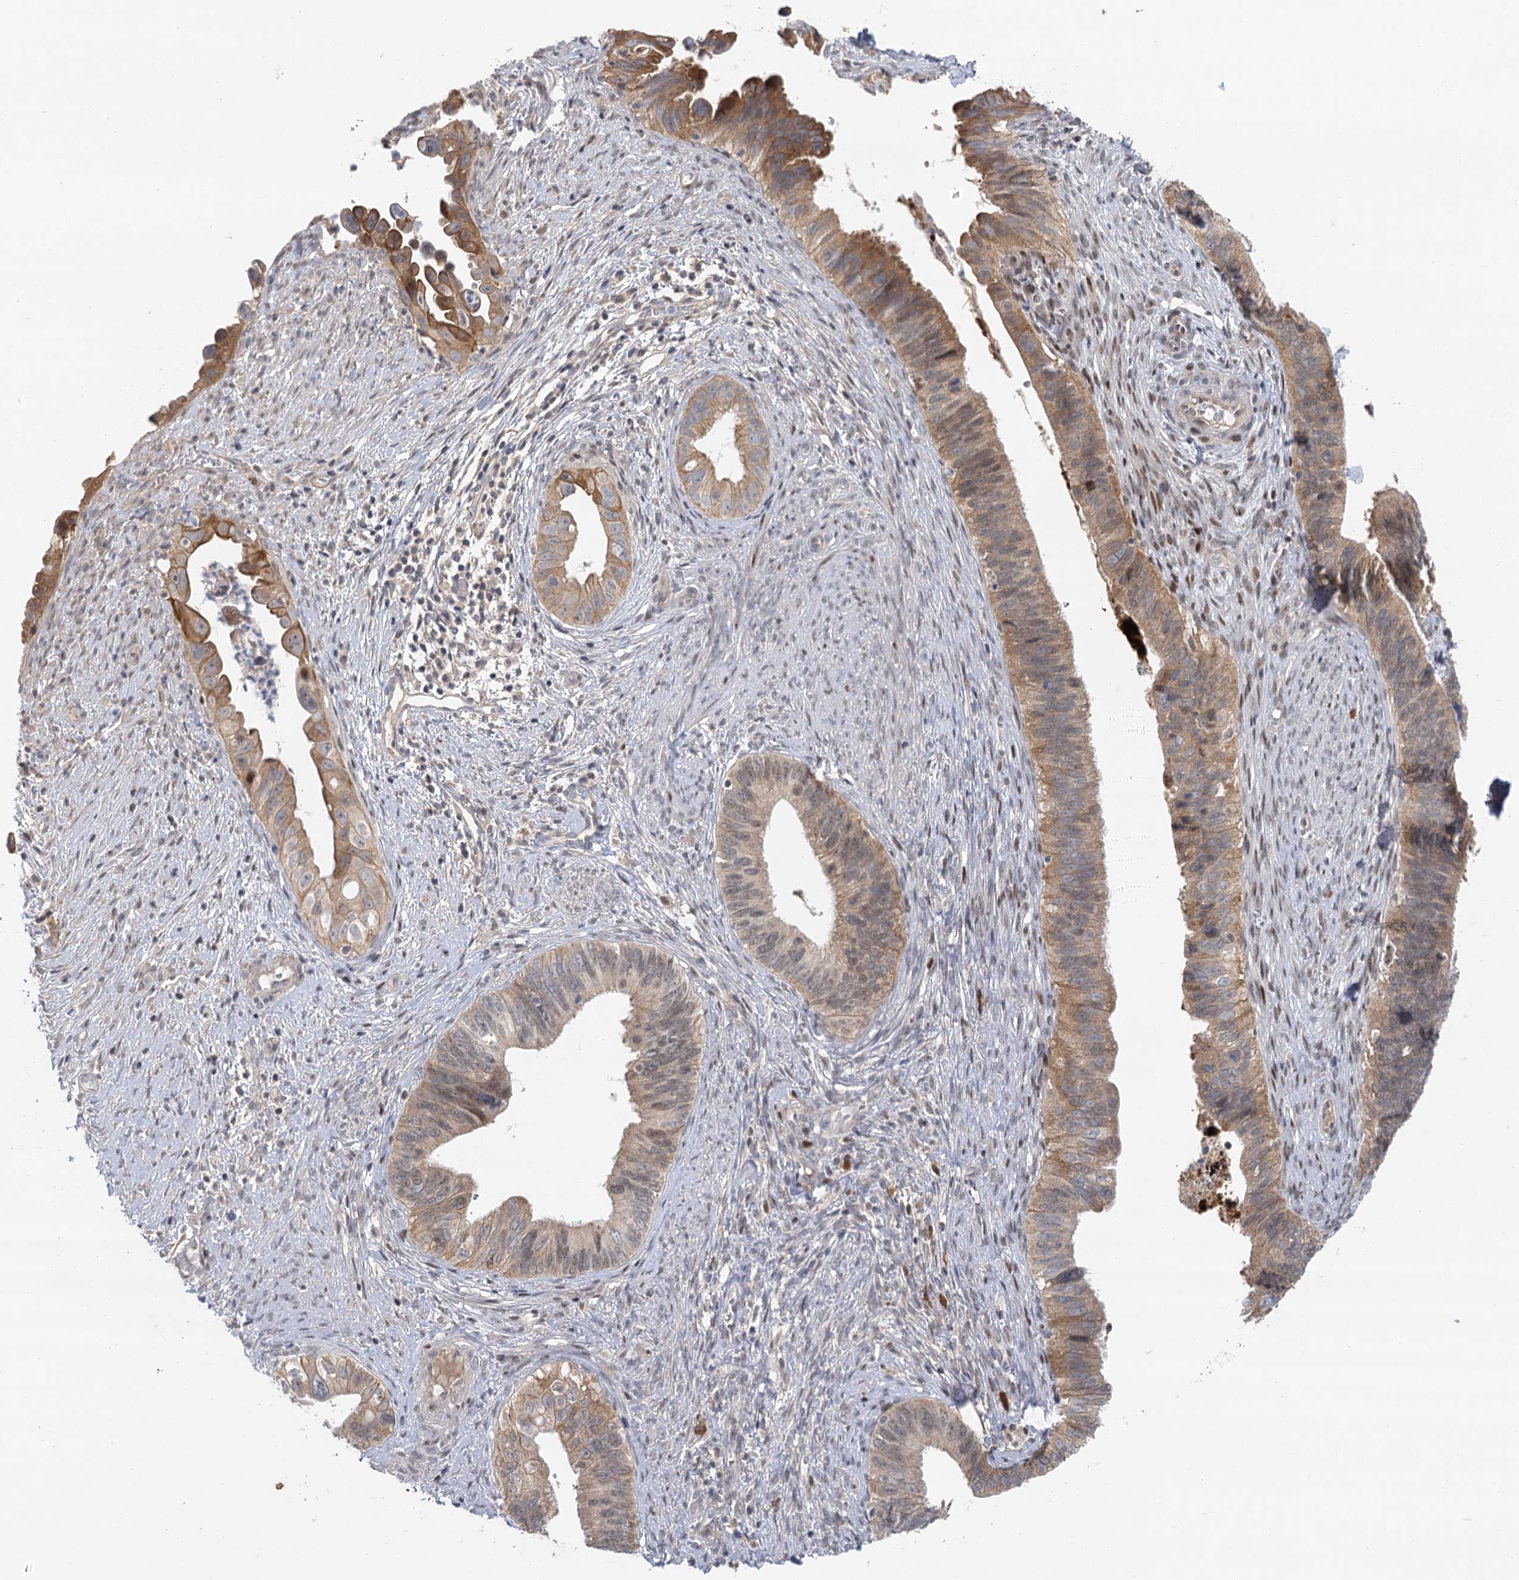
{"staining": {"intensity": "moderate", "quantity": "25%-75%", "location": "cytoplasmic/membranous"}, "tissue": "cervical cancer", "cell_type": "Tumor cells", "image_type": "cancer", "snomed": [{"axis": "morphology", "description": "Adenocarcinoma, NOS"}, {"axis": "topography", "description": "Cervix"}], "caption": "A medium amount of moderate cytoplasmic/membranous positivity is identified in about 25%-75% of tumor cells in cervical cancer tissue.", "gene": "IL11RA", "patient": {"sex": "female", "age": 42}}